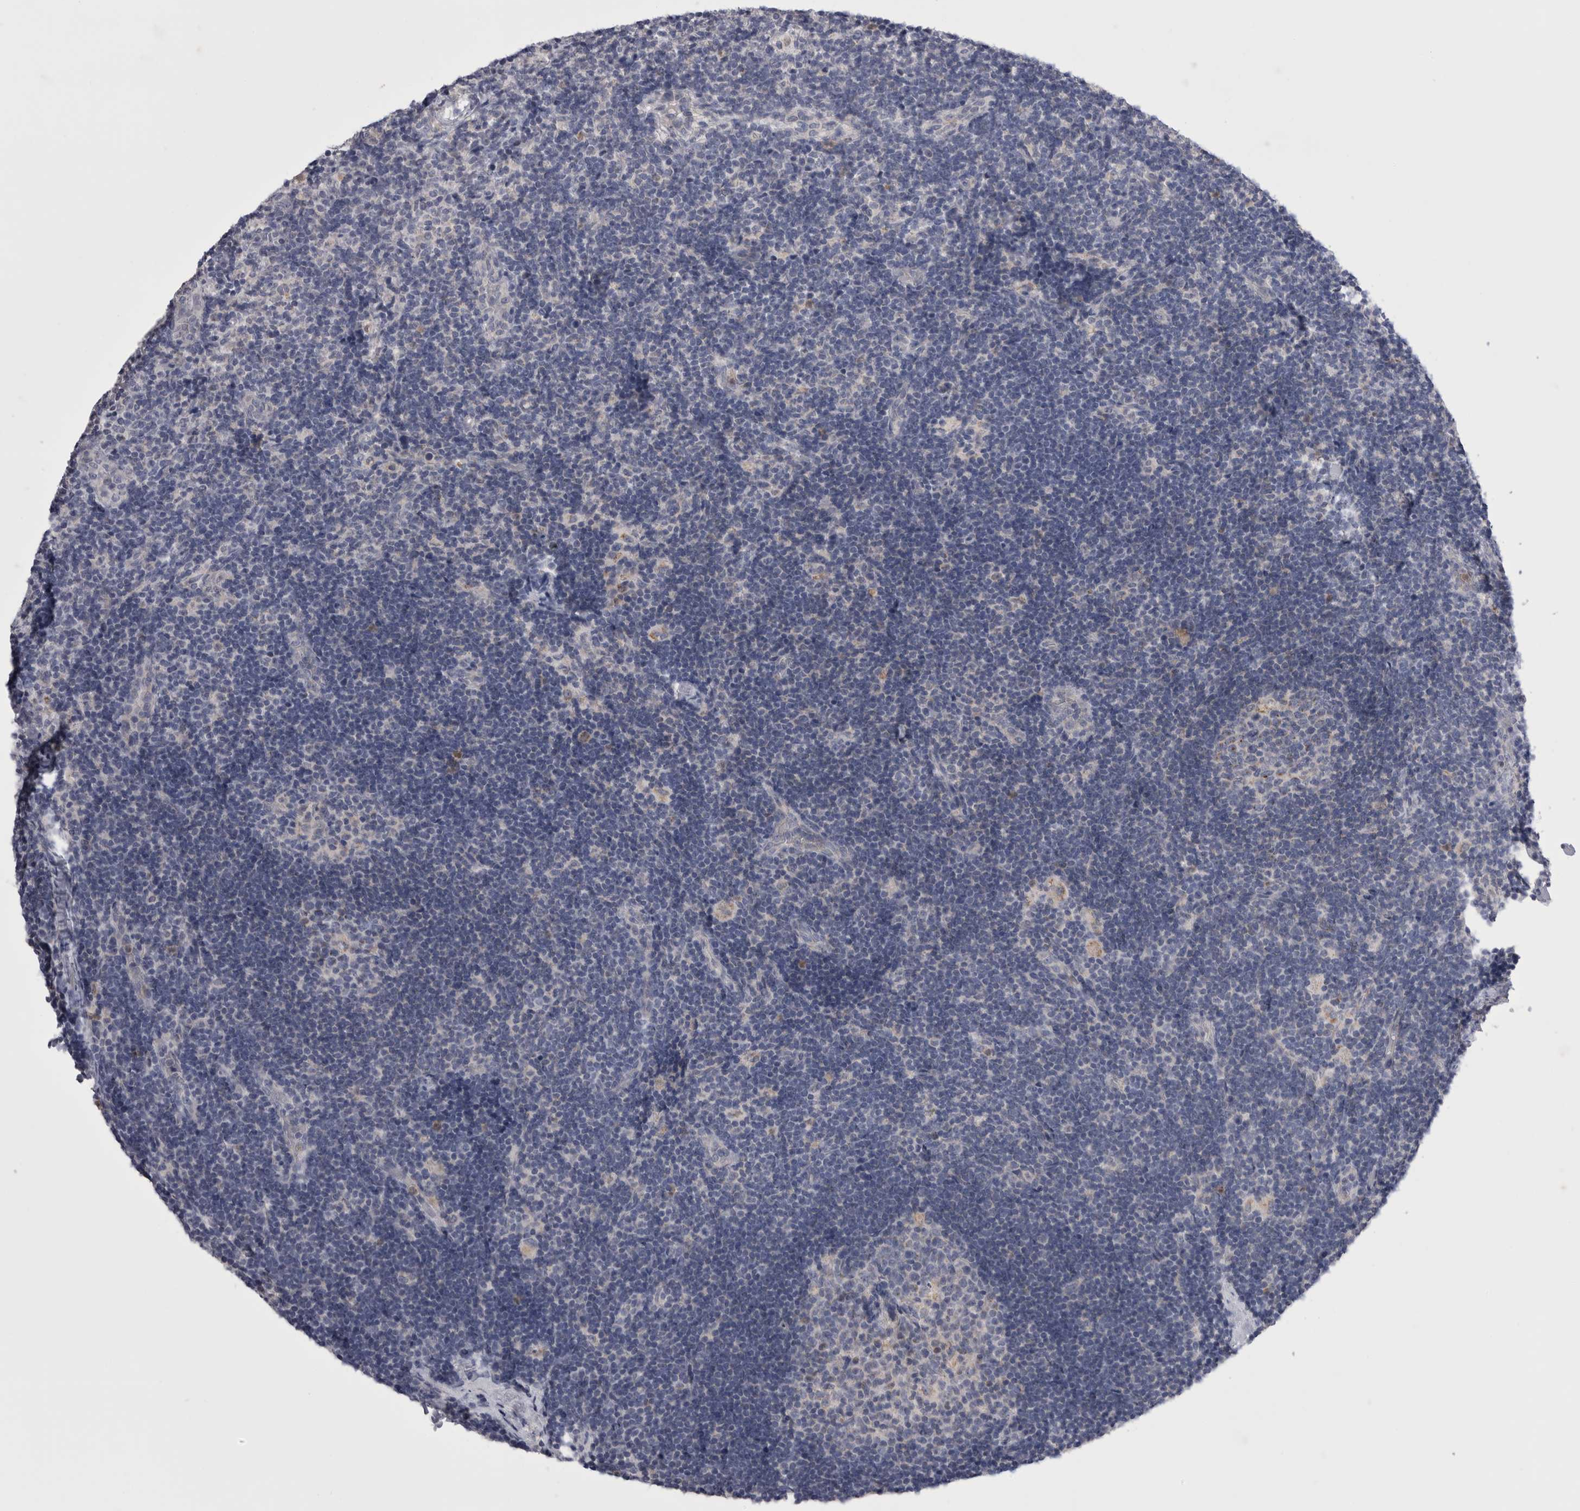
{"staining": {"intensity": "negative", "quantity": "none", "location": "none"}, "tissue": "lymph node", "cell_type": "Germinal center cells", "image_type": "normal", "snomed": [{"axis": "morphology", "description": "Normal tissue, NOS"}, {"axis": "topography", "description": "Lymph node"}], "caption": "An image of lymph node stained for a protein shows no brown staining in germinal center cells. (Stains: DAB (3,3'-diaminobenzidine) IHC with hematoxylin counter stain, Microscopy: brightfield microscopy at high magnification).", "gene": "CCDC126", "patient": {"sex": "female", "age": 22}}